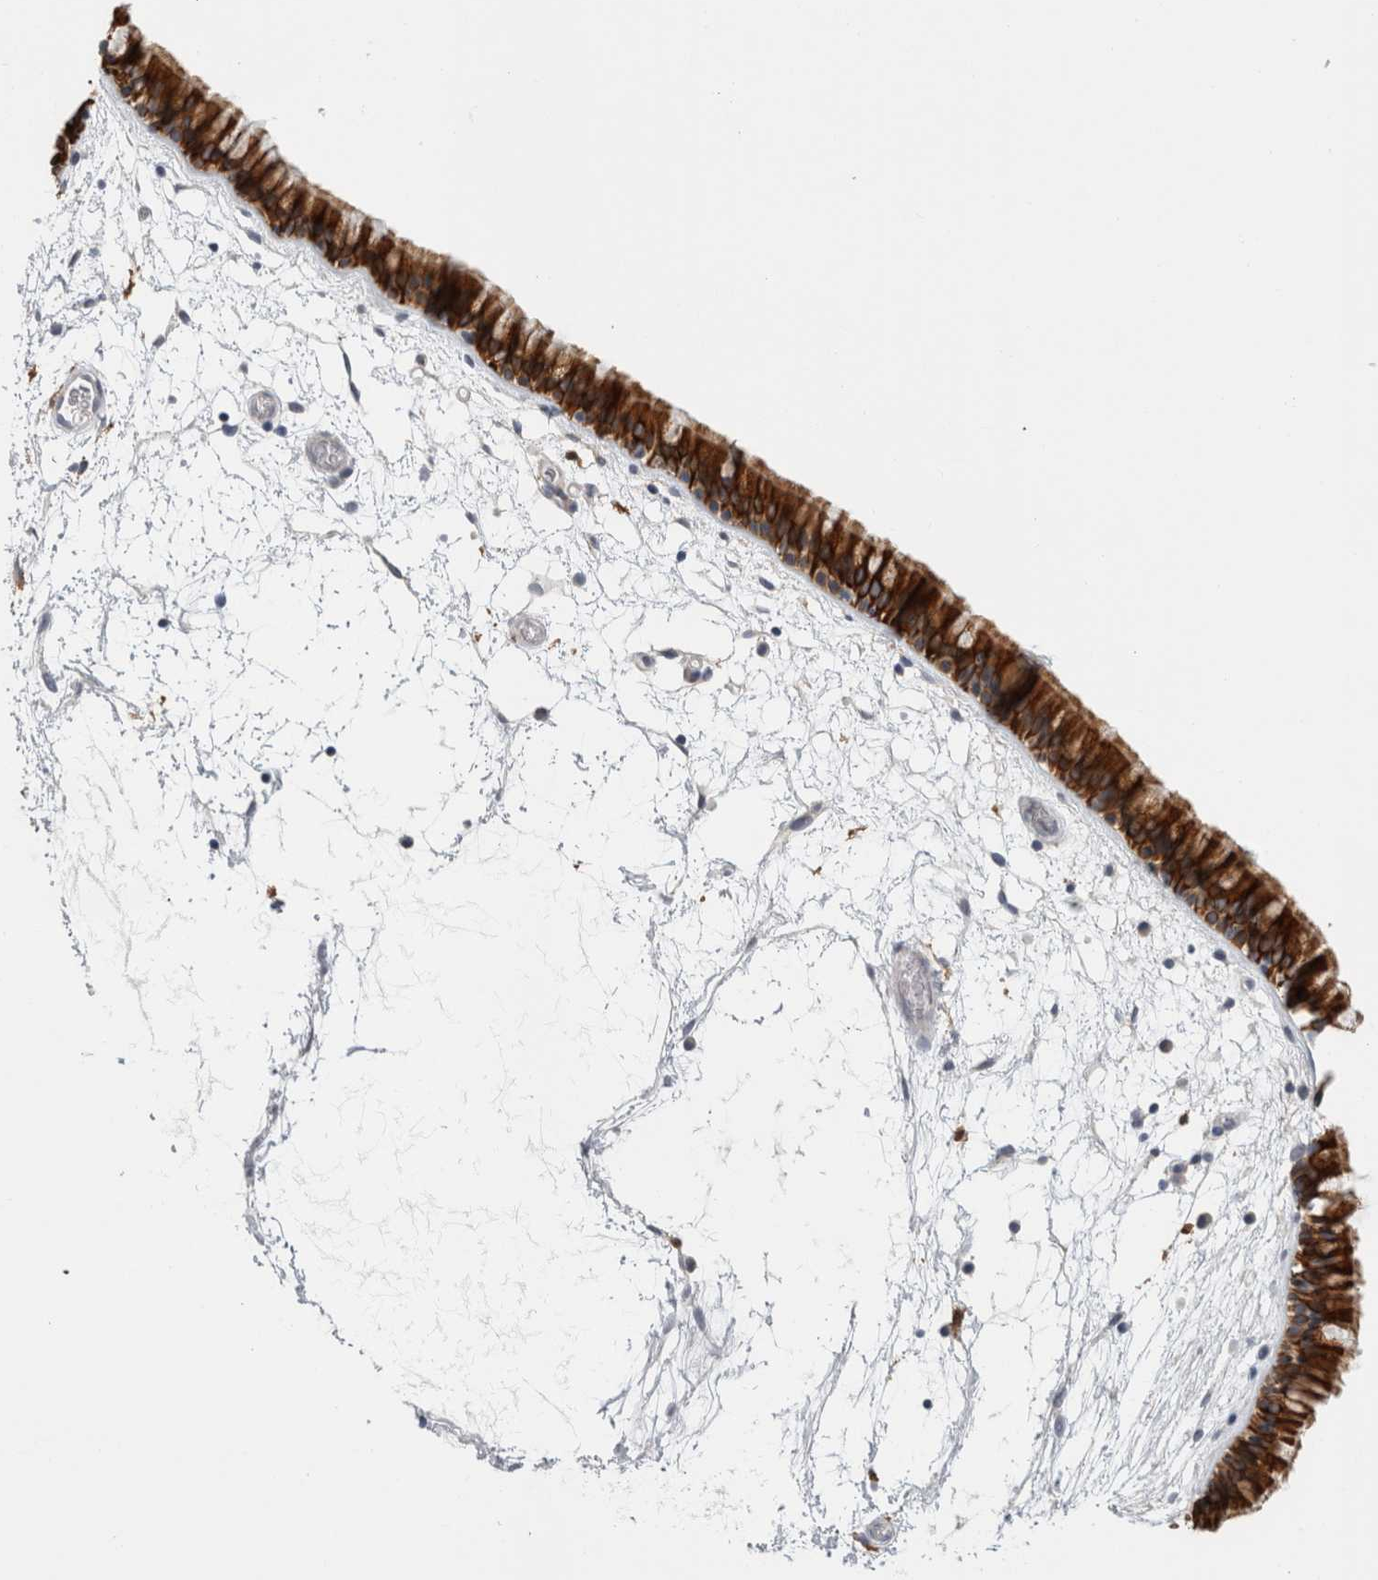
{"staining": {"intensity": "strong", "quantity": ">75%", "location": "cytoplasmic/membranous"}, "tissue": "nasopharynx", "cell_type": "Respiratory epithelial cells", "image_type": "normal", "snomed": [{"axis": "morphology", "description": "Normal tissue, NOS"}, {"axis": "morphology", "description": "Inflammation, NOS"}, {"axis": "topography", "description": "Nasopharynx"}], "caption": "Immunohistochemical staining of normal human nasopharynx exhibits high levels of strong cytoplasmic/membranous expression in about >75% of respiratory epithelial cells.", "gene": "SLC20A2", "patient": {"sex": "male", "age": 48}}